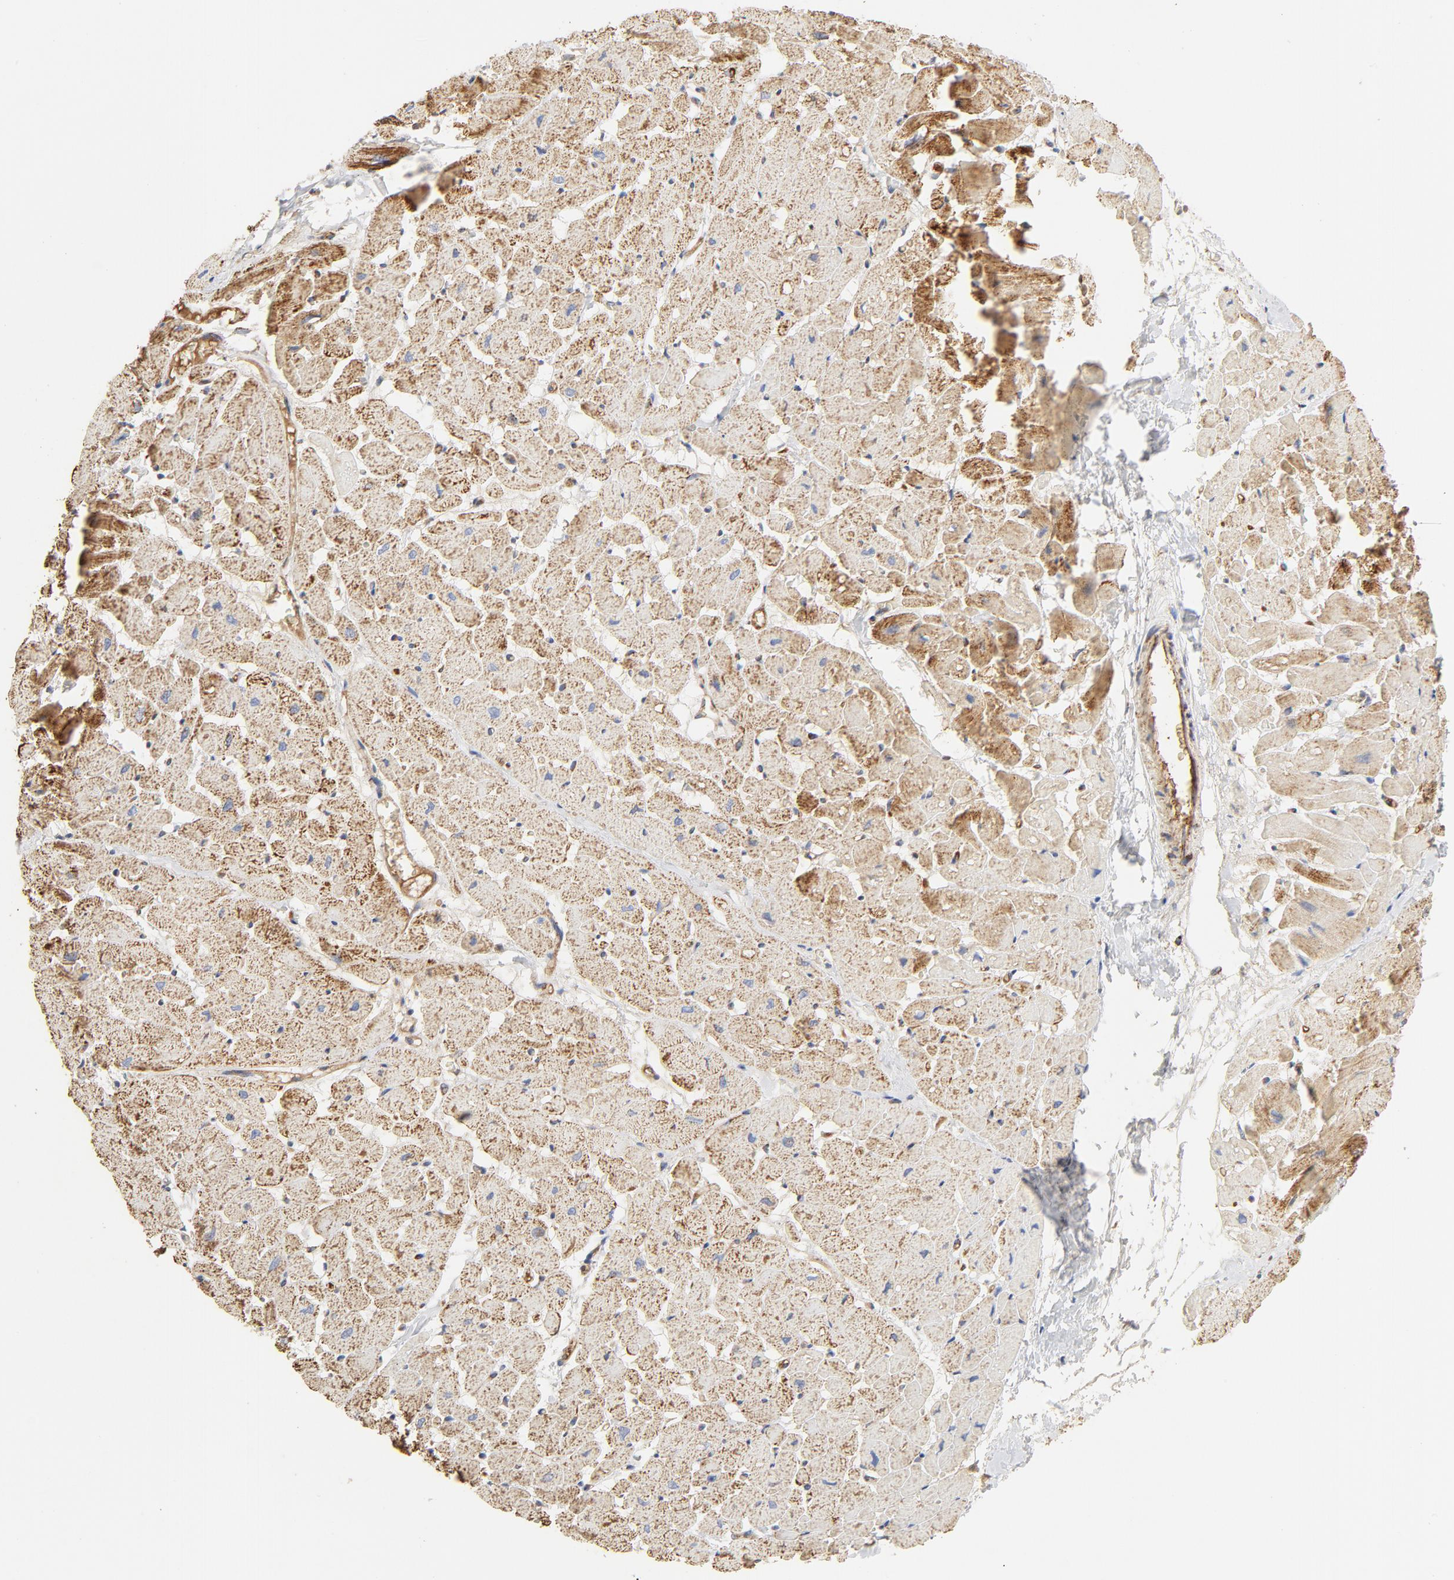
{"staining": {"intensity": "strong", "quantity": ">75%", "location": "cytoplasmic/membranous"}, "tissue": "heart muscle", "cell_type": "Cardiomyocytes", "image_type": "normal", "snomed": [{"axis": "morphology", "description": "Normal tissue, NOS"}, {"axis": "topography", "description": "Heart"}], "caption": "Immunohistochemical staining of benign heart muscle exhibits >75% levels of strong cytoplasmic/membranous protein expression in approximately >75% of cardiomyocytes.", "gene": "PCNX4", "patient": {"sex": "male", "age": 45}}